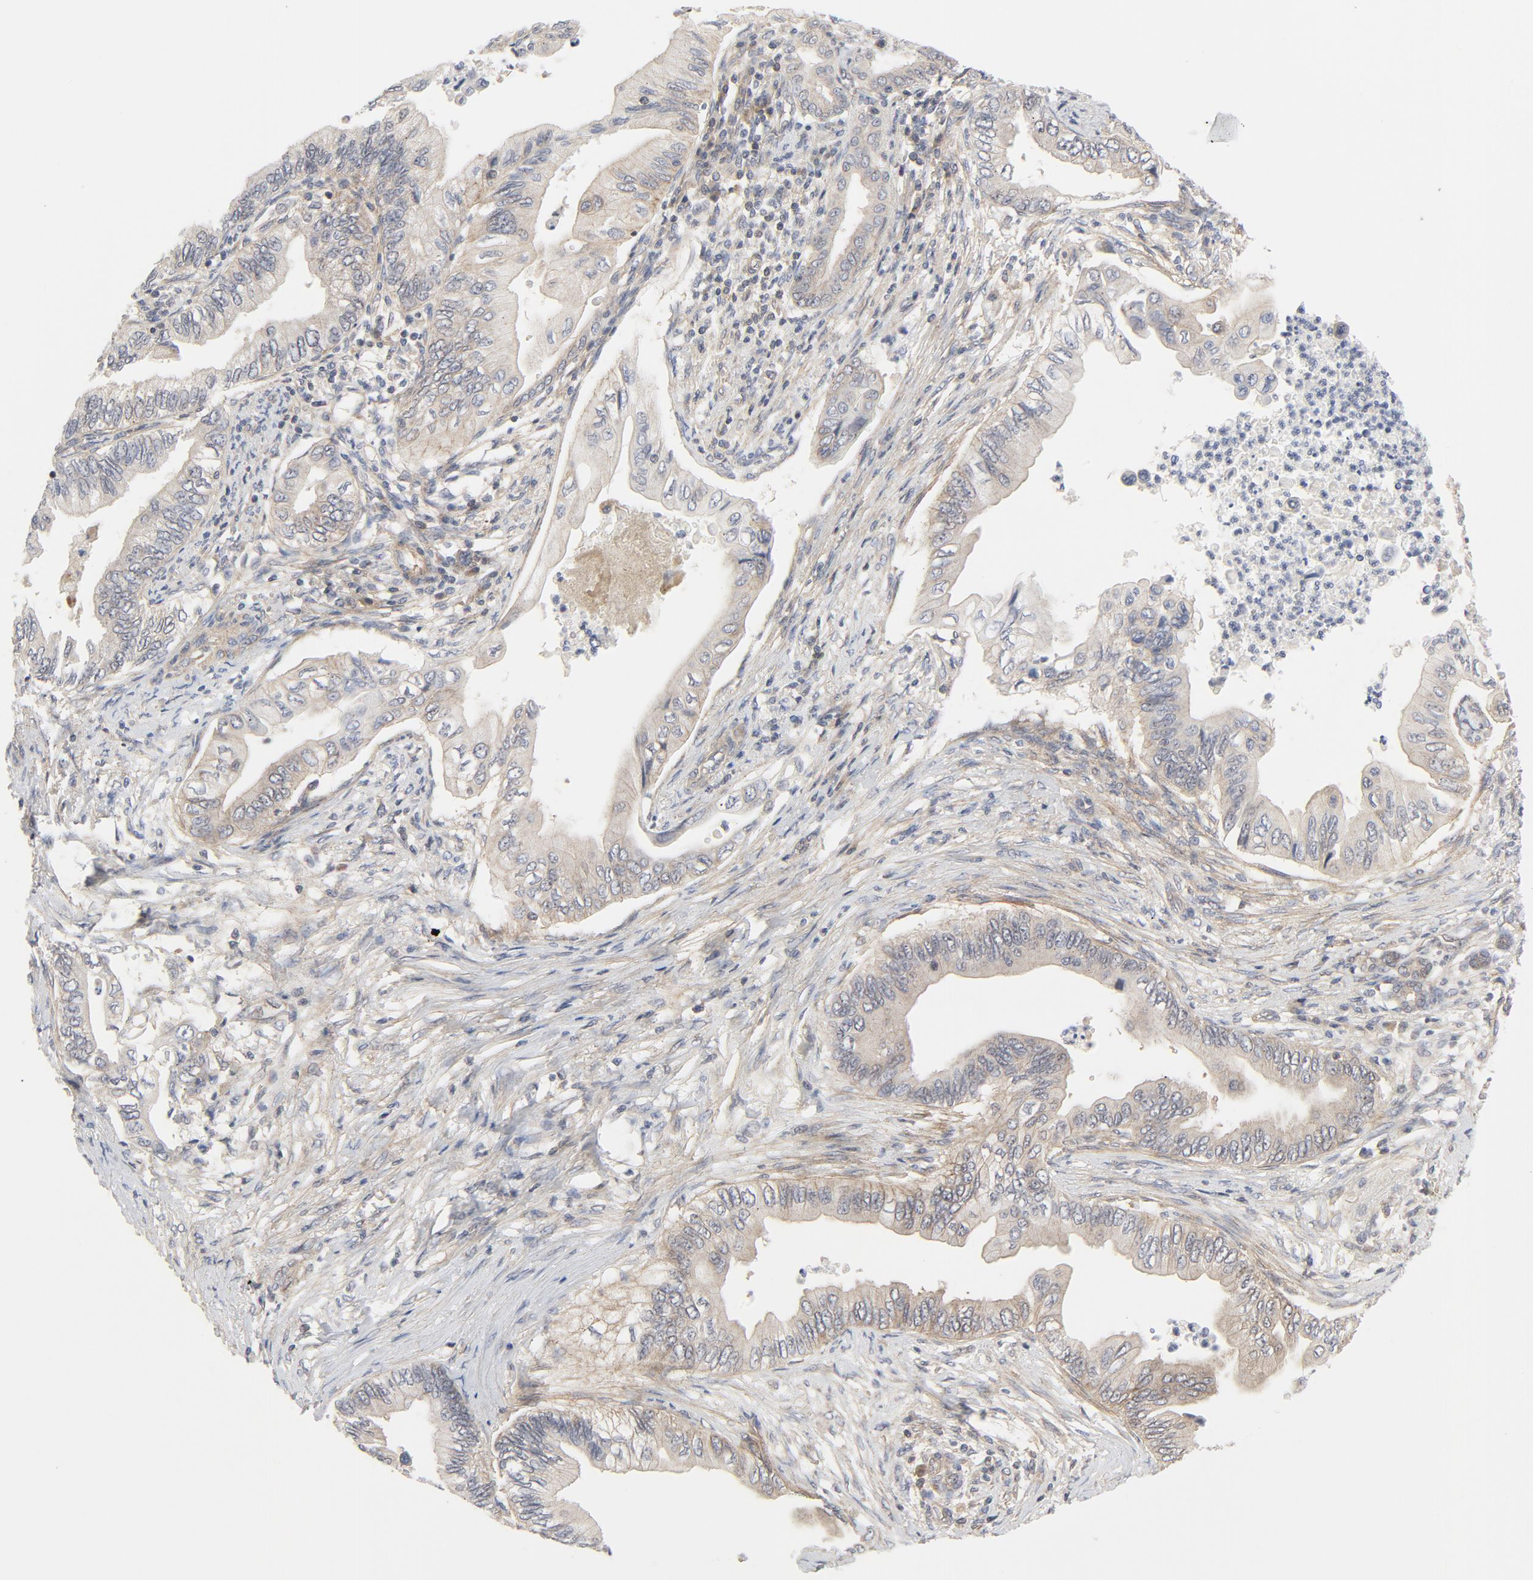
{"staining": {"intensity": "weak", "quantity": "25%-75%", "location": "cytoplasmic/membranous"}, "tissue": "pancreatic cancer", "cell_type": "Tumor cells", "image_type": "cancer", "snomed": [{"axis": "morphology", "description": "Adenocarcinoma, NOS"}, {"axis": "topography", "description": "Pancreas"}], "caption": "Human pancreatic cancer (adenocarcinoma) stained with a protein marker reveals weak staining in tumor cells.", "gene": "MAP2K7", "patient": {"sex": "female", "age": 66}}